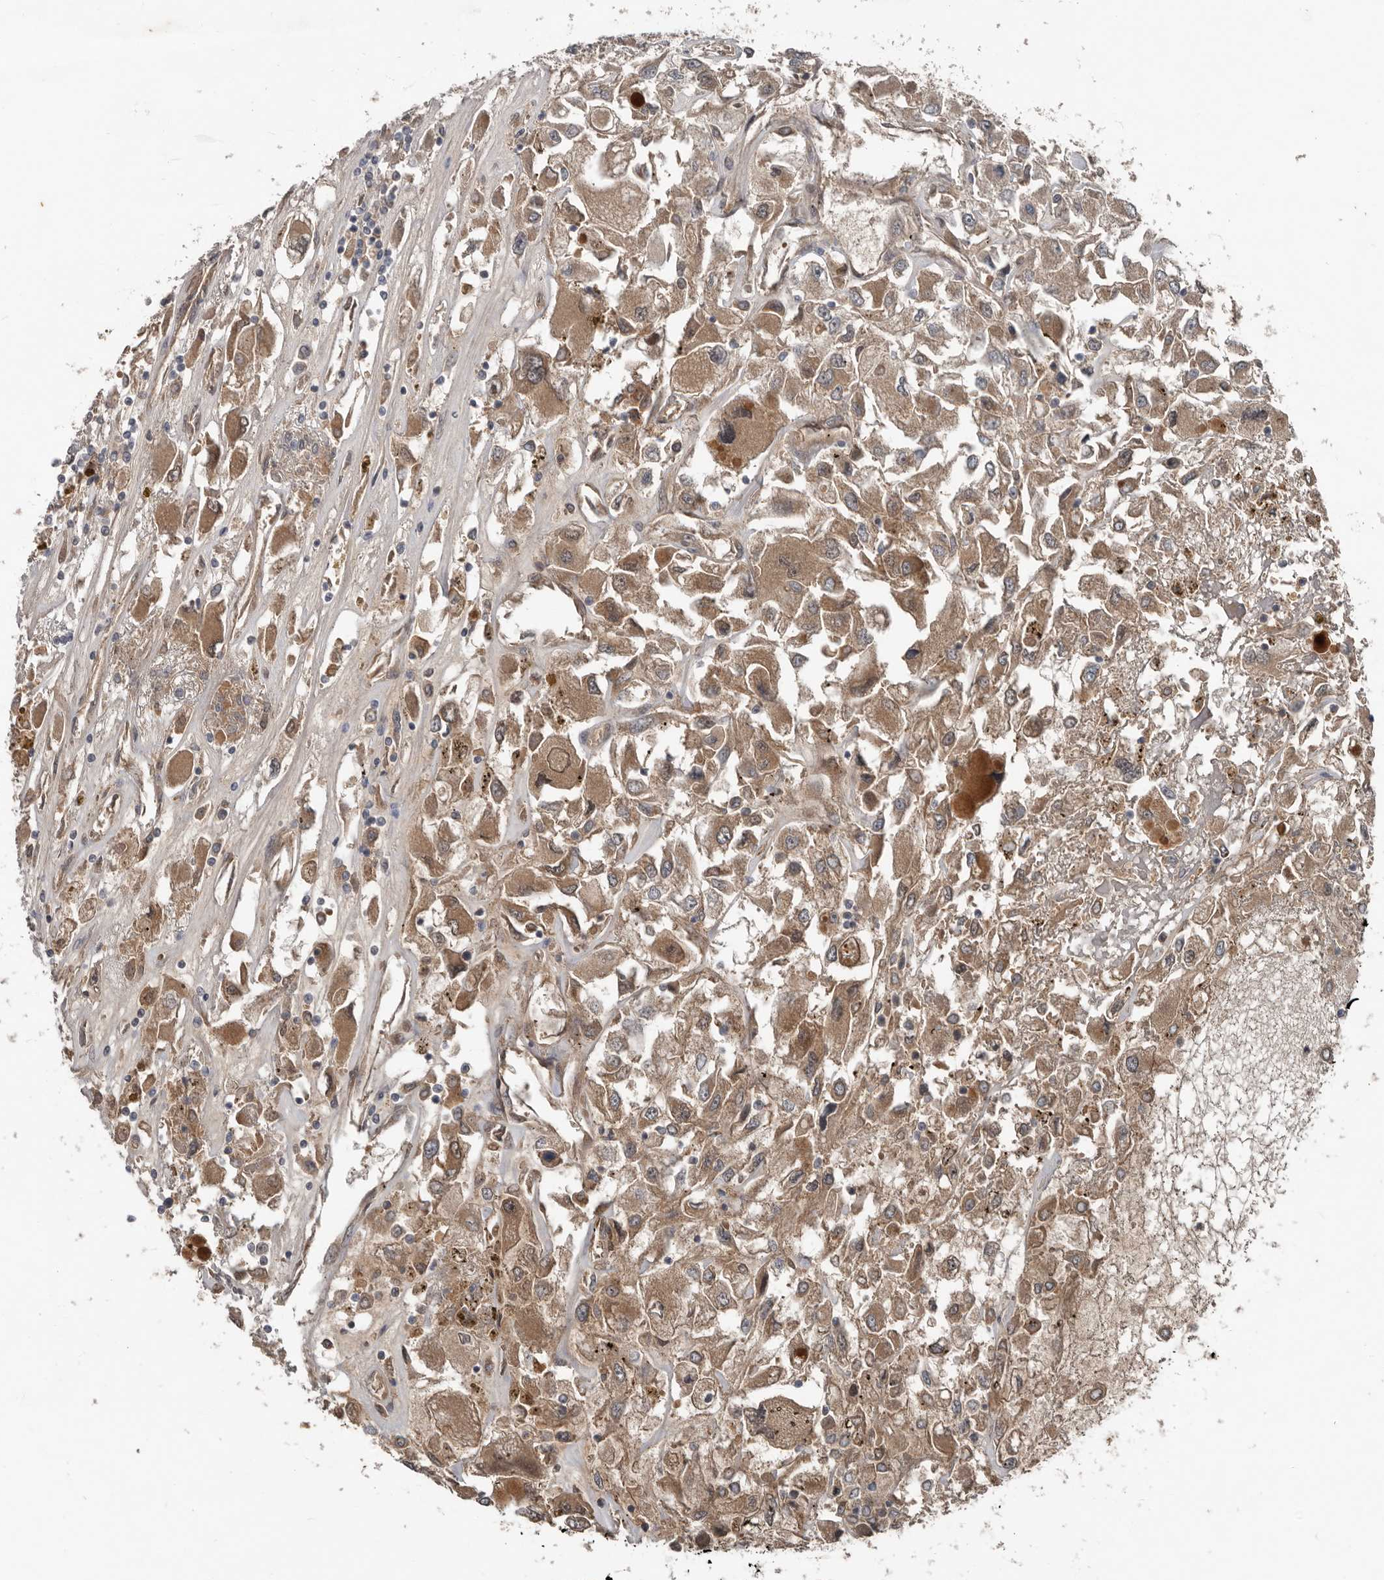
{"staining": {"intensity": "moderate", "quantity": ">75%", "location": "cytoplasmic/membranous"}, "tissue": "renal cancer", "cell_type": "Tumor cells", "image_type": "cancer", "snomed": [{"axis": "morphology", "description": "Adenocarcinoma, NOS"}, {"axis": "topography", "description": "Kidney"}], "caption": "Brown immunohistochemical staining in human renal cancer exhibits moderate cytoplasmic/membranous expression in approximately >75% of tumor cells.", "gene": "DNAJB4", "patient": {"sex": "female", "age": 52}}